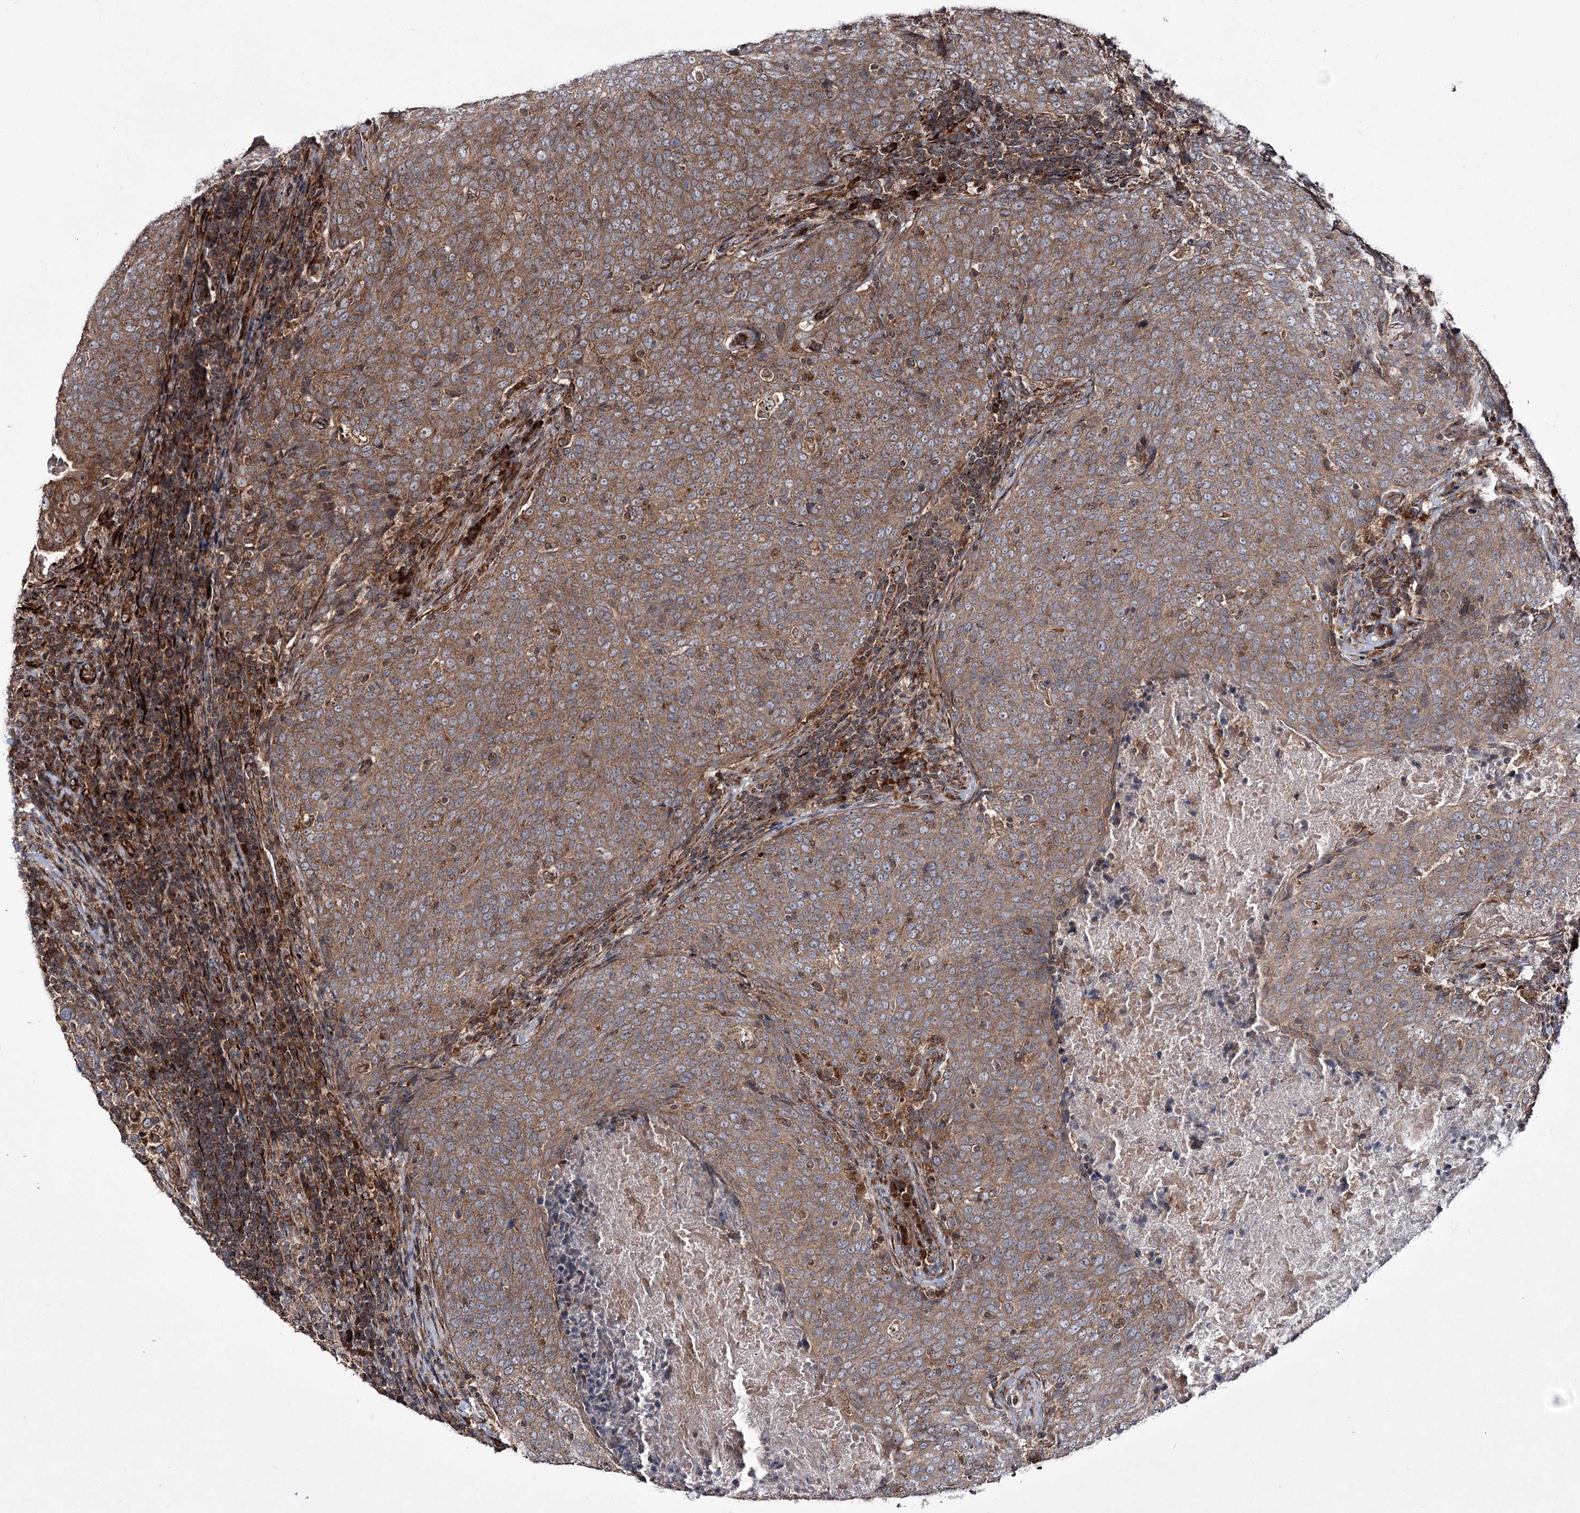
{"staining": {"intensity": "moderate", "quantity": ">75%", "location": "cytoplasmic/membranous"}, "tissue": "head and neck cancer", "cell_type": "Tumor cells", "image_type": "cancer", "snomed": [{"axis": "morphology", "description": "Squamous cell carcinoma, NOS"}, {"axis": "morphology", "description": "Squamous cell carcinoma, metastatic, NOS"}, {"axis": "topography", "description": "Lymph node"}, {"axis": "topography", "description": "Head-Neck"}], "caption": "The image displays a brown stain indicating the presence of a protein in the cytoplasmic/membranous of tumor cells in squamous cell carcinoma (head and neck).", "gene": "HECTD2", "patient": {"sex": "male", "age": 62}}